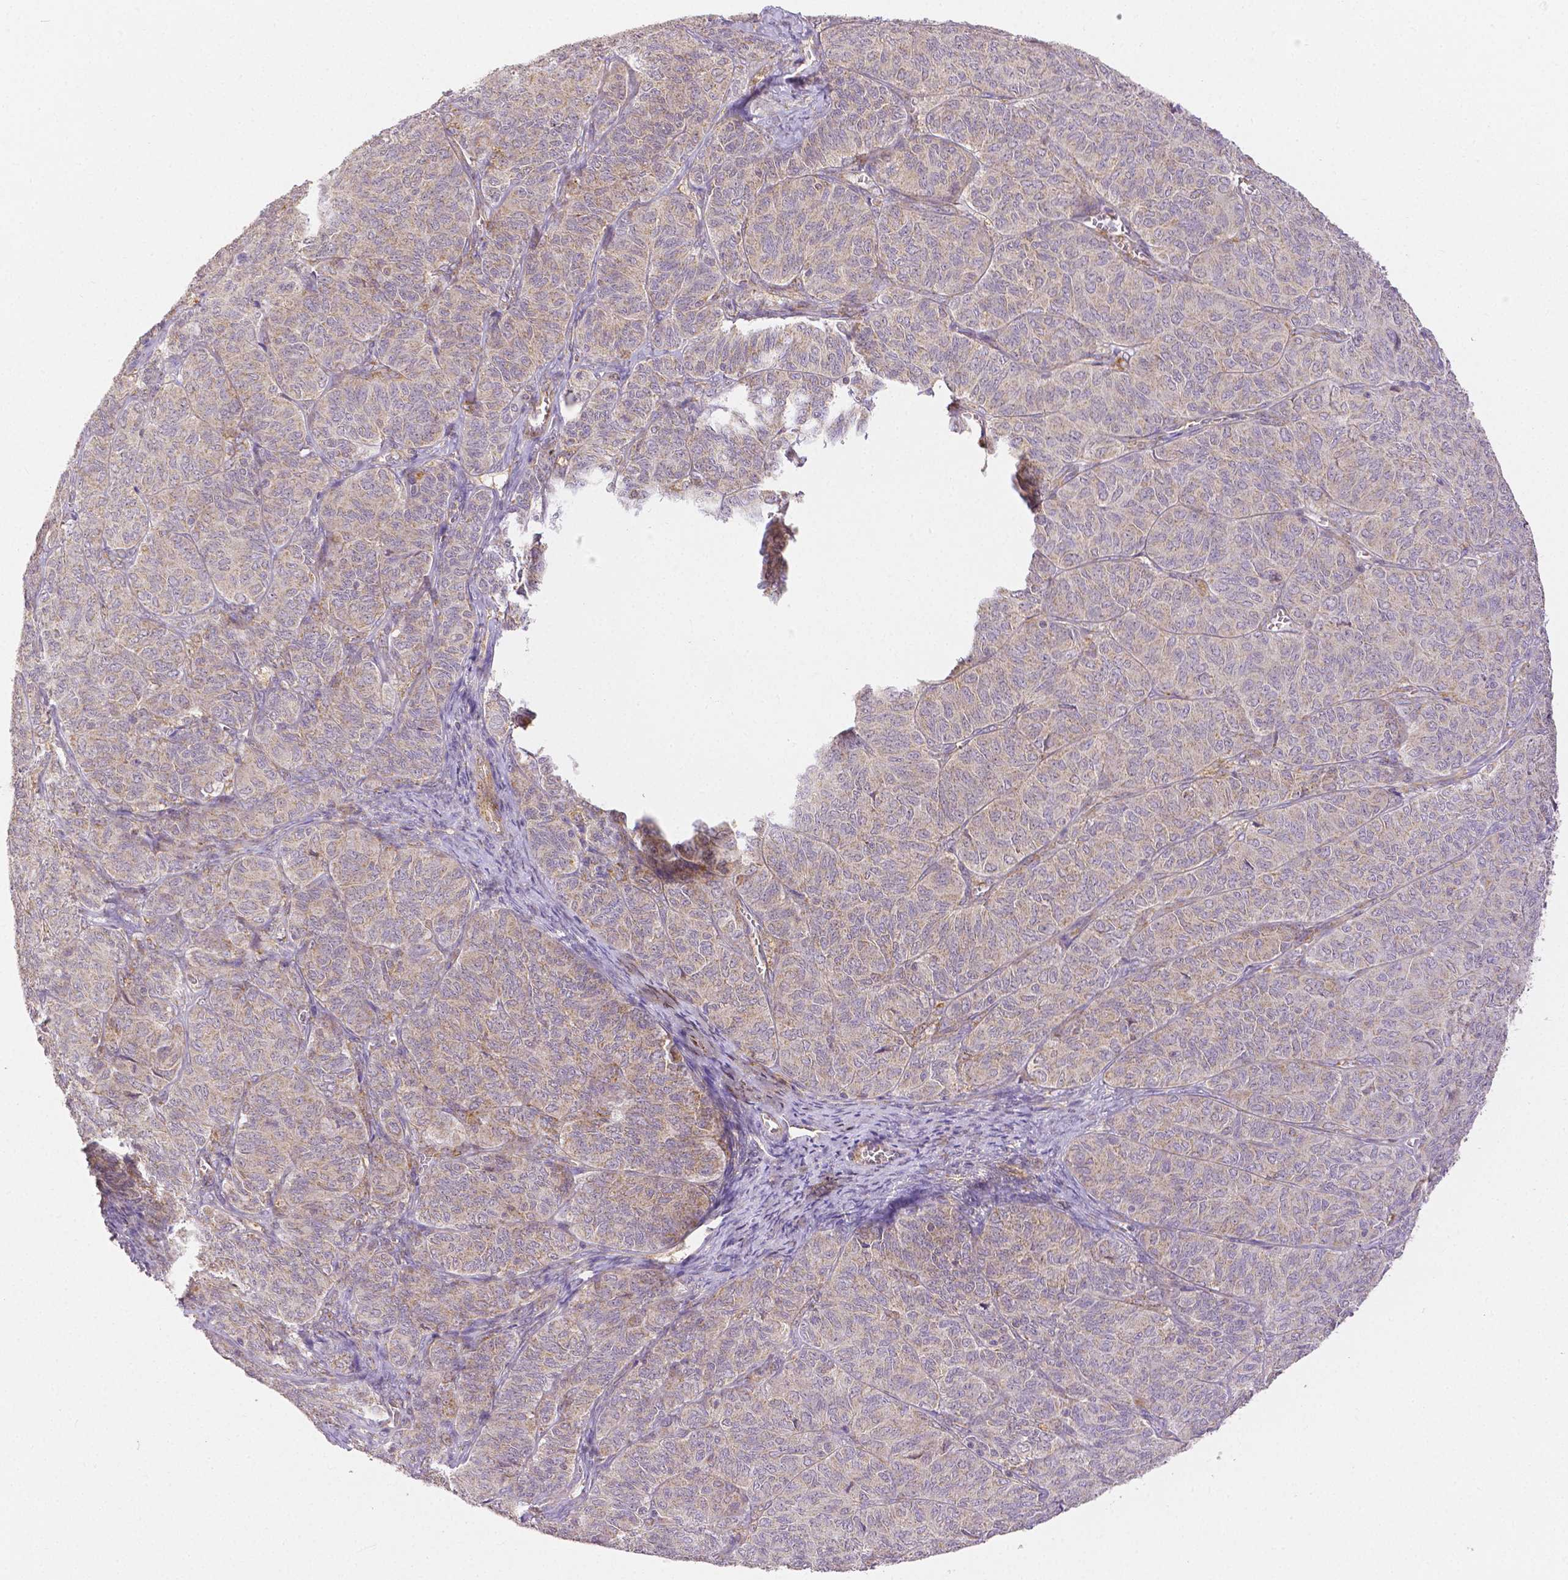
{"staining": {"intensity": "weak", "quantity": "<25%", "location": "cytoplasmic/membranous"}, "tissue": "ovarian cancer", "cell_type": "Tumor cells", "image_type": "cancer", "snomed": [{"axis": "morphology", "description": "Carcinoma, endometroid"}, {"axis": "topography", "description": "Ovary"}], "caption": "Immunohistochemistry (IHC) of human ovarian cancer (endometroid carcinoma) reveals no expression in tumor cells.", "gene": "RHOT1", "patient": {"sex": "female", "age": 80}}